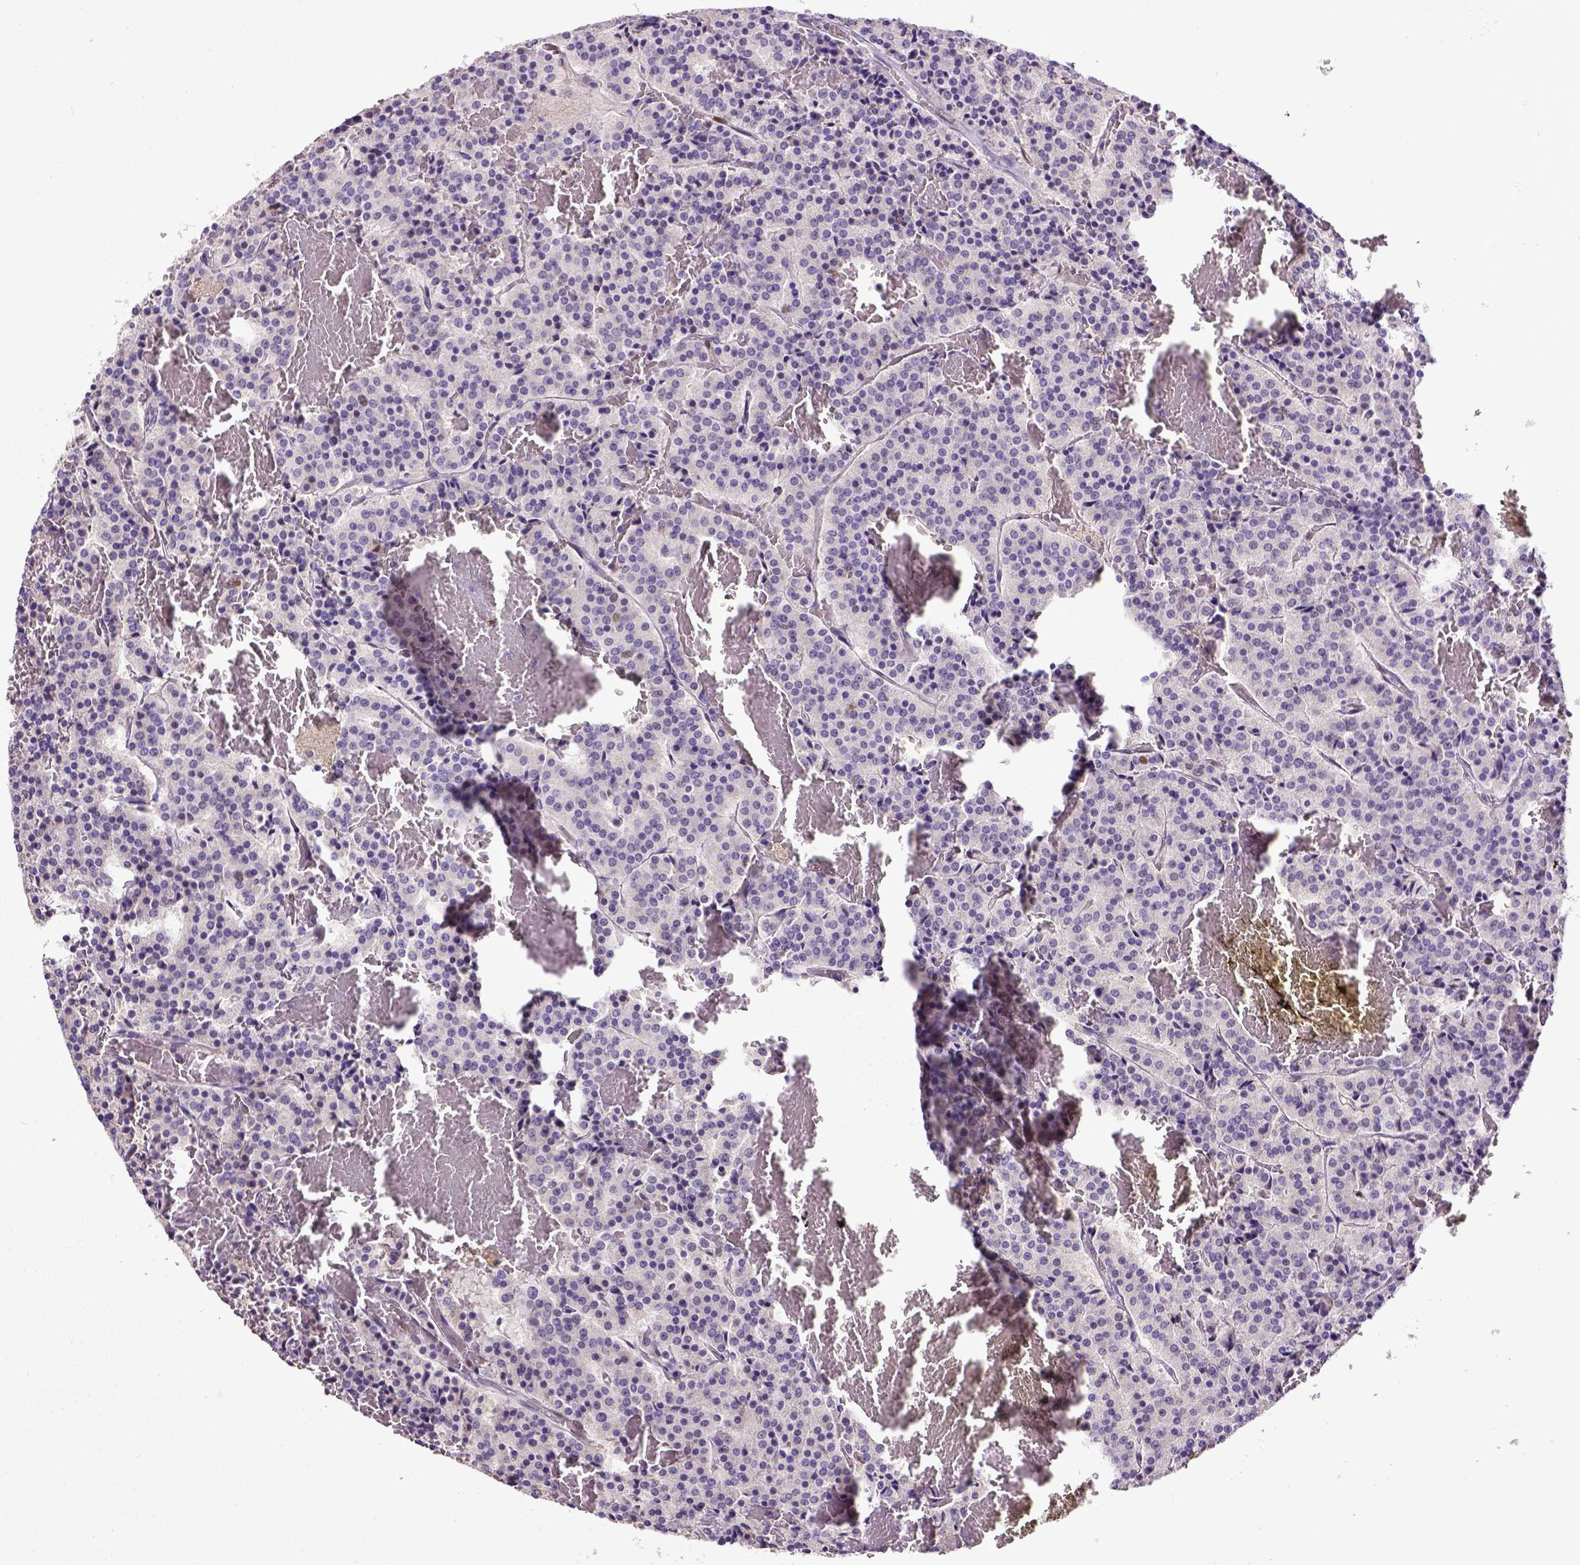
{"staining": {"intensity": "negative", "quantity": "none", "location": "none"}, "tissue": "carcinoid", "cell_type": "Tumor cells", "image_type": "cancer", "snomed": [{"axis": "morphology", "description": "Carcinoid, malignant, NOS"}, {"axis": "topography", "description": "Lung"}], "caption": "DAB (3,3'-diaminobenzidine) immunohistochemical staining of human malignant carcinoid reveals no significant staining in tumor cells.", "gene": "CDKN1A", "patient": {"sex": "male", "age": 70}}